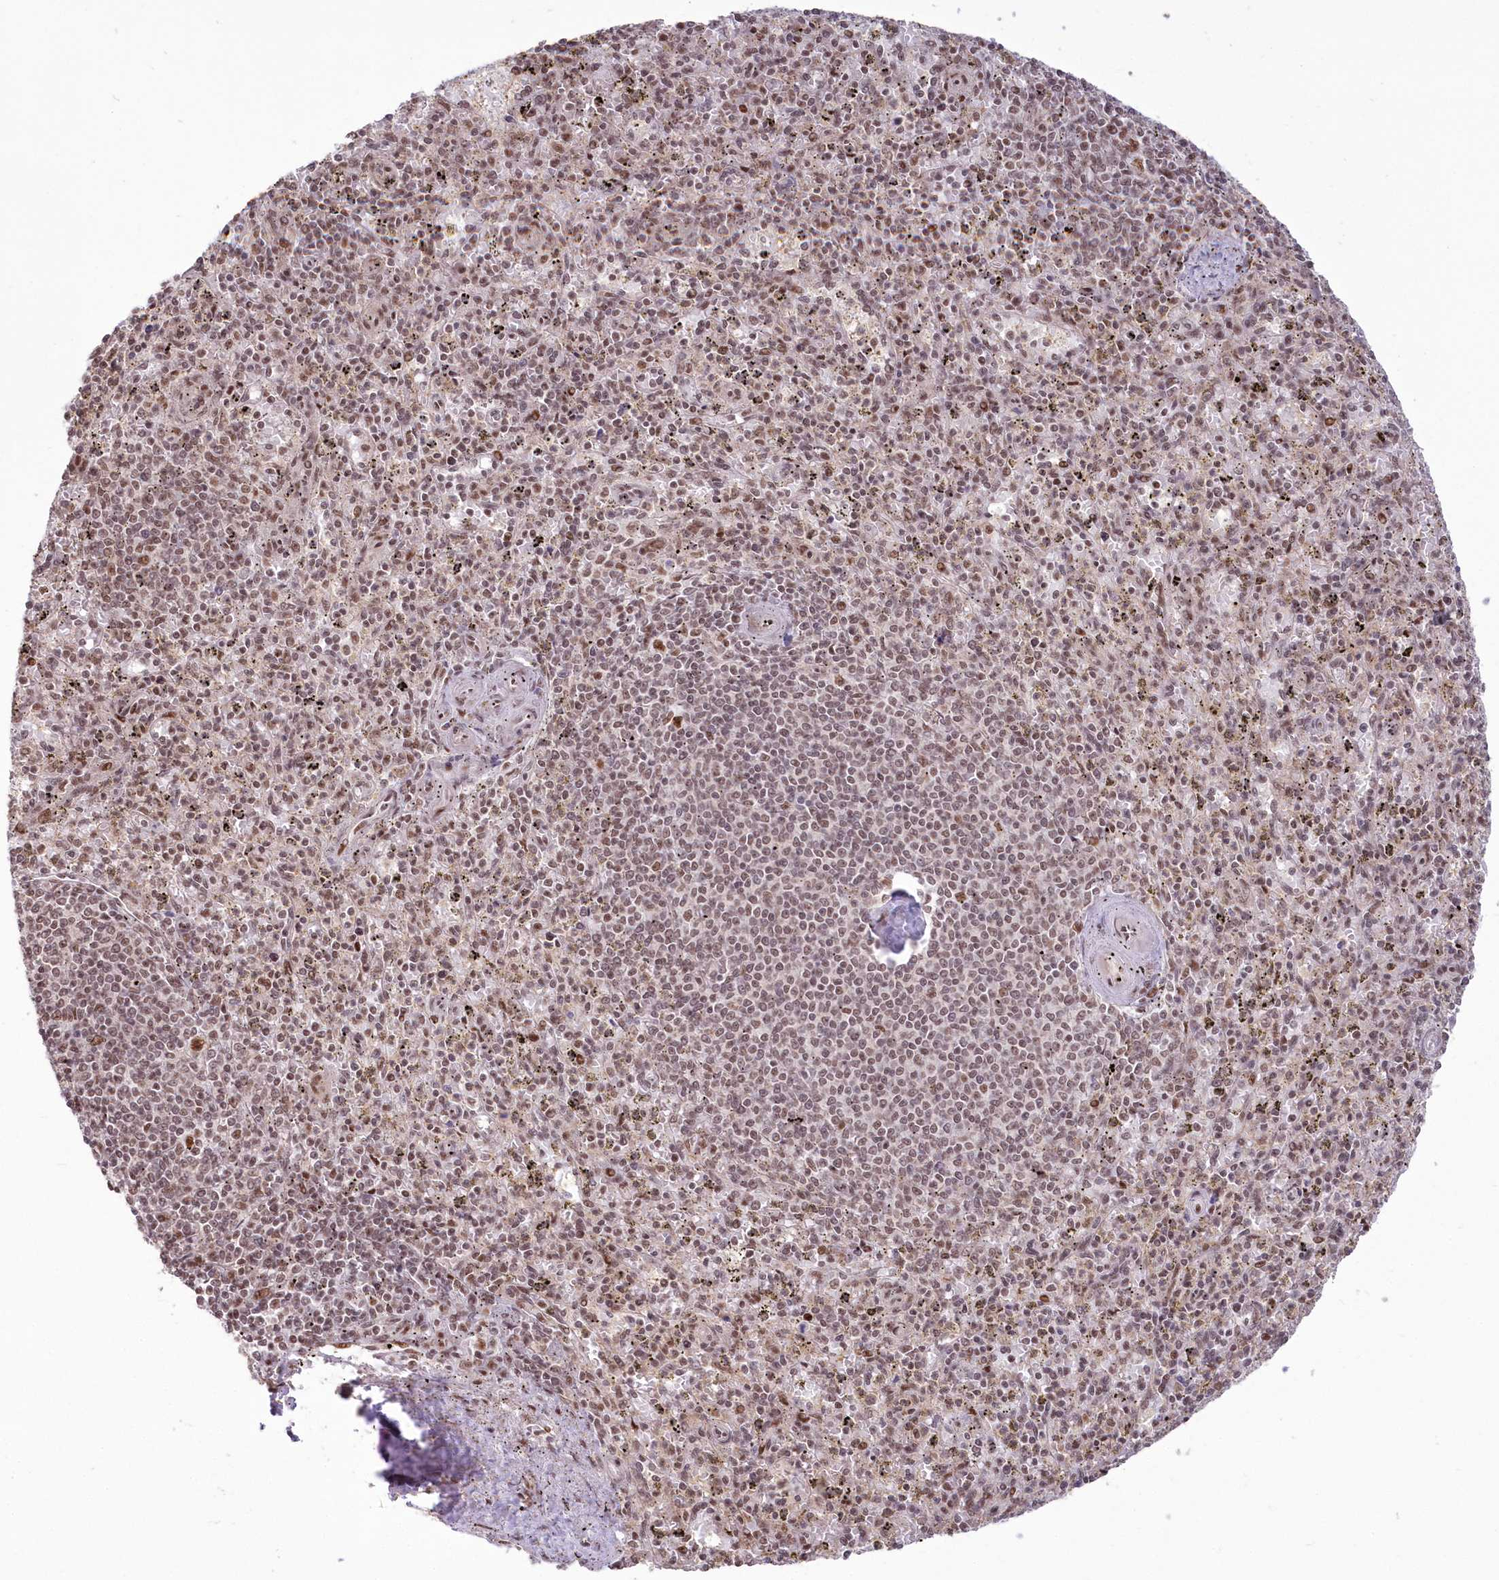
{"staining": {"intensity": "weak", "quantity": ">75%", "location": "nuclear"}, "tissue": "spleen", "cell_type": "Cells in red pulp", "image_type": "normal", "snomed": [{"axis": "morphology", "description": "Normal tissue, NOS"}, {"axis": "topography", "description": "Spleen"}], "caption": "A high-resolution image shows immunohistochemistry (IHC) staining of unremarkable spleen, which displays weak nuclear staining in about >75% of cells in red pulp. (Brightfield microscopy of DAB IHC at high magnification).", "gene": "WBP1L", "patient": {"sex": "male", "age": 72}}